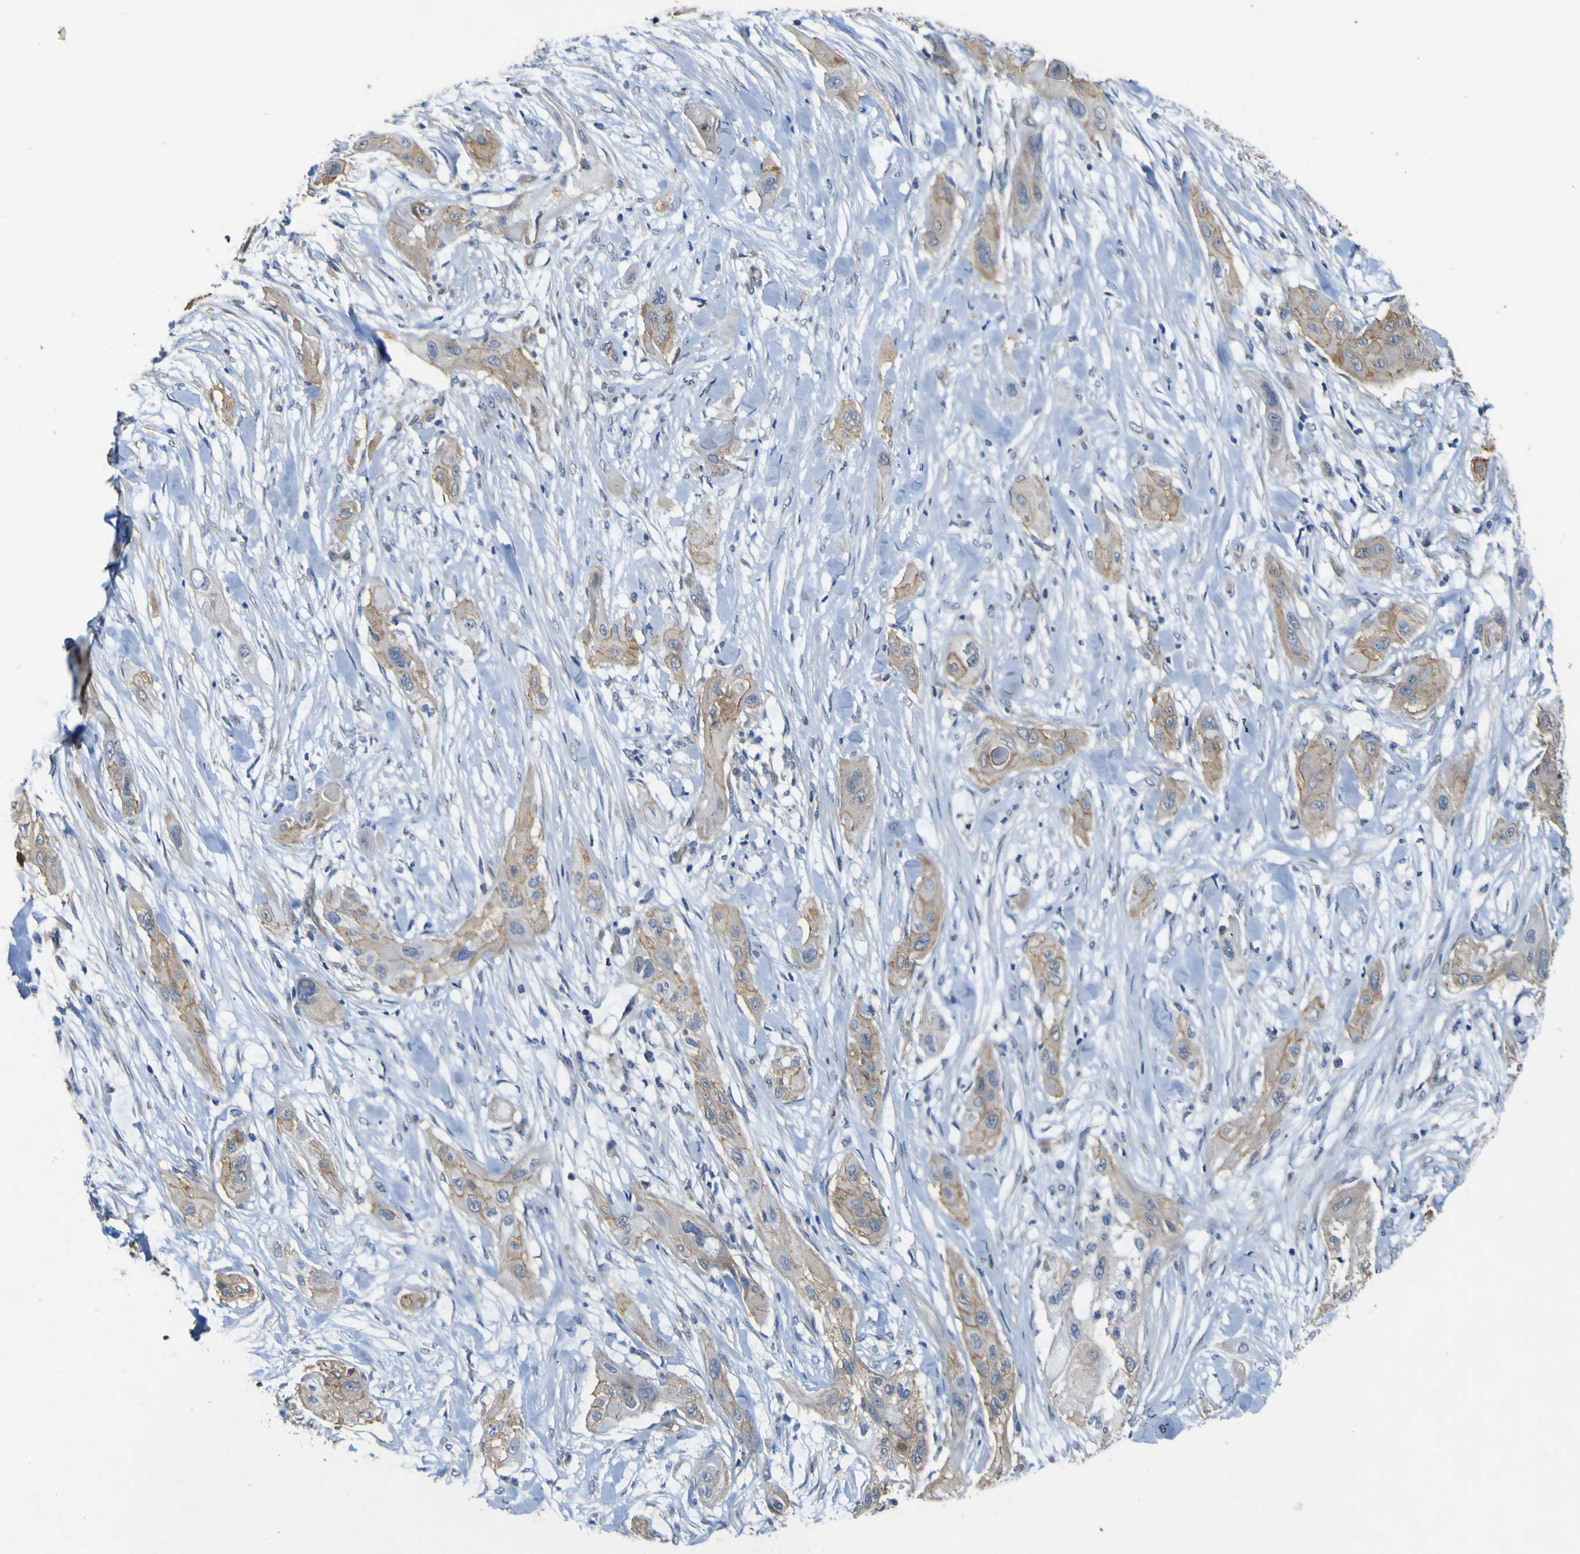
{"staining": {"intensity": "moderate", "quantity": ">75%", "location": "cytoplasmic/membranous"}, "tissue": "lung cancer", "cell_type": "Tumor cells", "image_type": "cancer", "snomed": [{"axis": "morphology", "description": "Squamous cell carcinoma, NOS"}, {"axis": "topography", "description": "Lung"}], "caption": "IHC (DAB (3,3'-diaminobenzidine)) staining of lung squamous cell carcinoma exhibits moderate cytoplasmic/membranous protein staining in approximately >75% of tumor cells. (IHC, brightfield microscopy, high magnification).", "gene": "TNFSF15", "patient": {"sex": "female", "age": 47}}